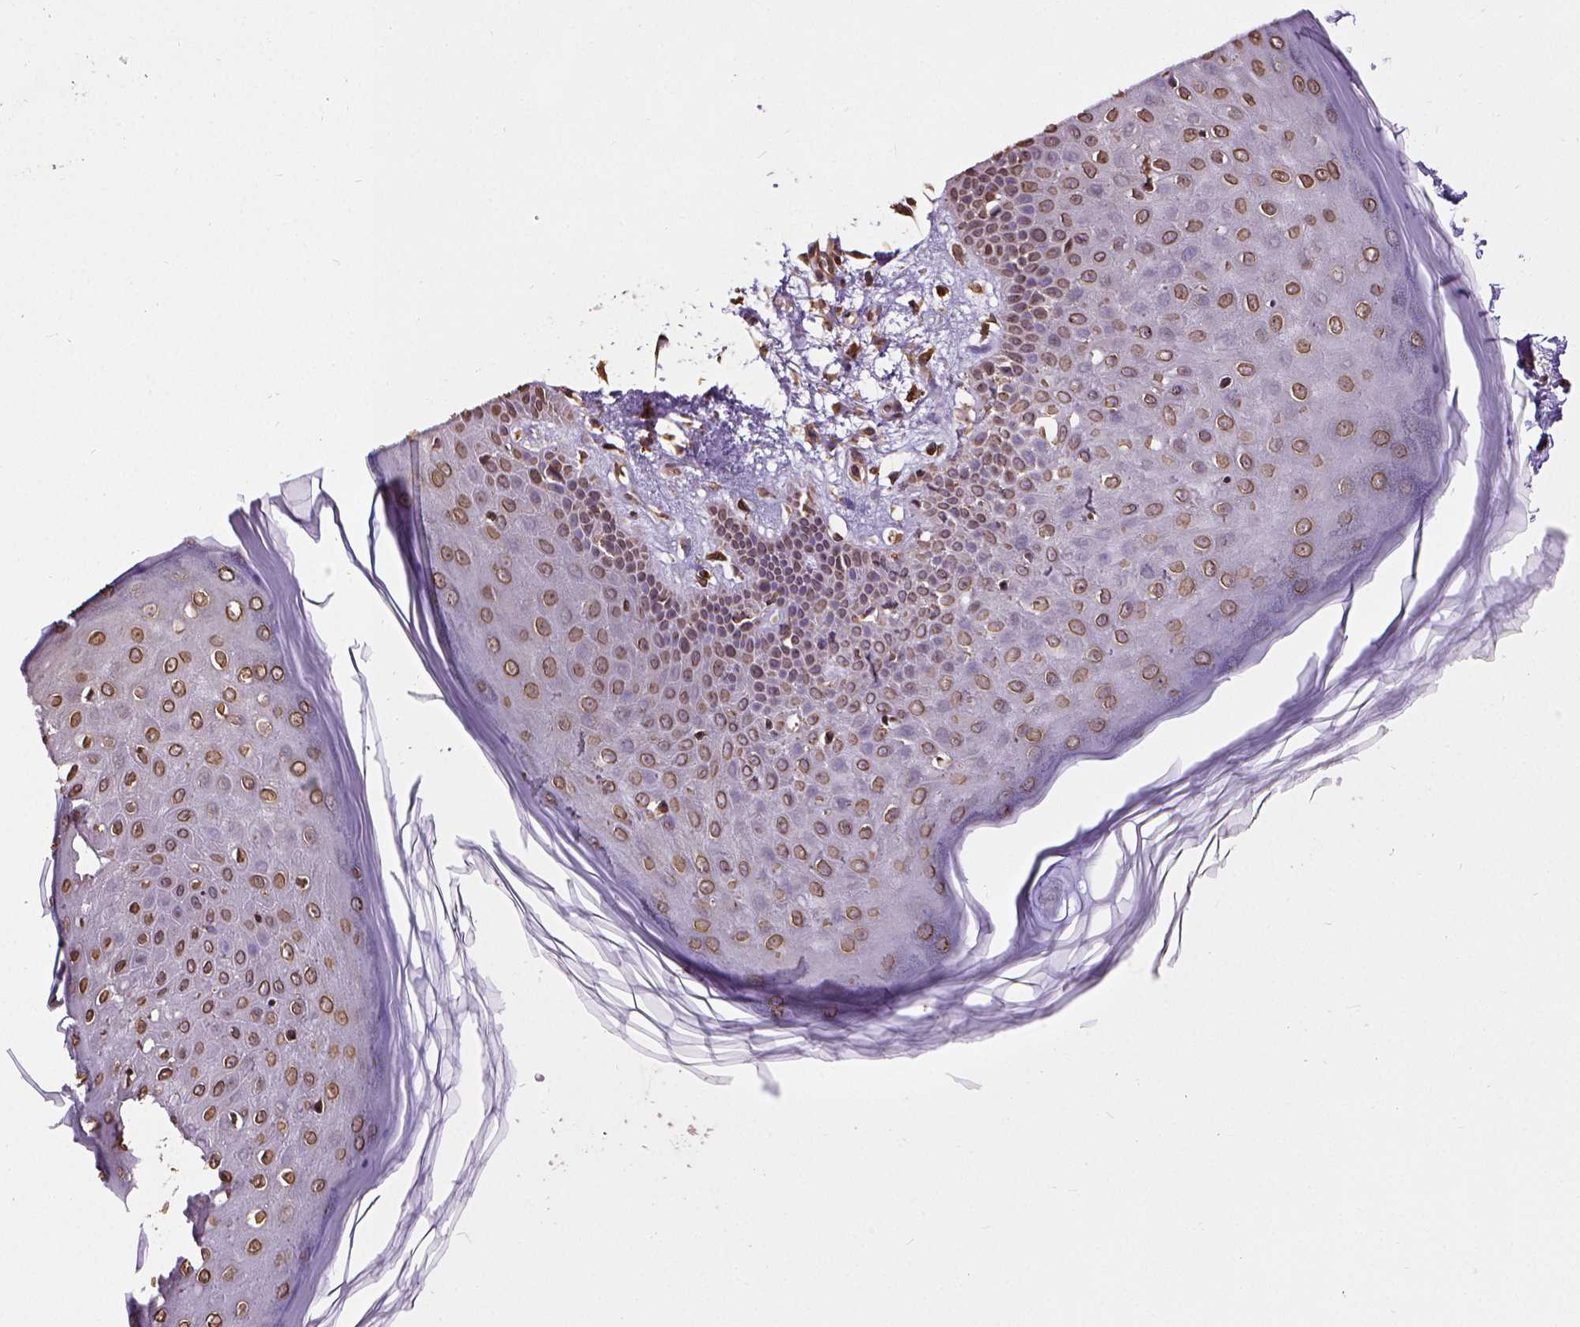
{"staining": {"intensity": "strong", "quantity": ">75%", "location": "cytoplasmic/membranous,nuclear"}, "tissue": "skin", "cell_type": "Fibroblasts", "image_type": "normal", "snomed": [{"axis": "morphology", "description": "Normal tissue, NOS"}, {"axis": "topography", "description": "Skin"}], "caption": "Immunohistochemistry (IHC) histopathology image of unremarkable skin: human skin stained using immunohistochemistry exhibits high levels of strong protein expression localized specifically in the cytoplasmic/membranous,nuclear of fibroblasts, appearing as a cytoplasmic/membranous,nuclear brown color.", "gene": "MTDH", "patient": {"sex": "female", "age": 62}}